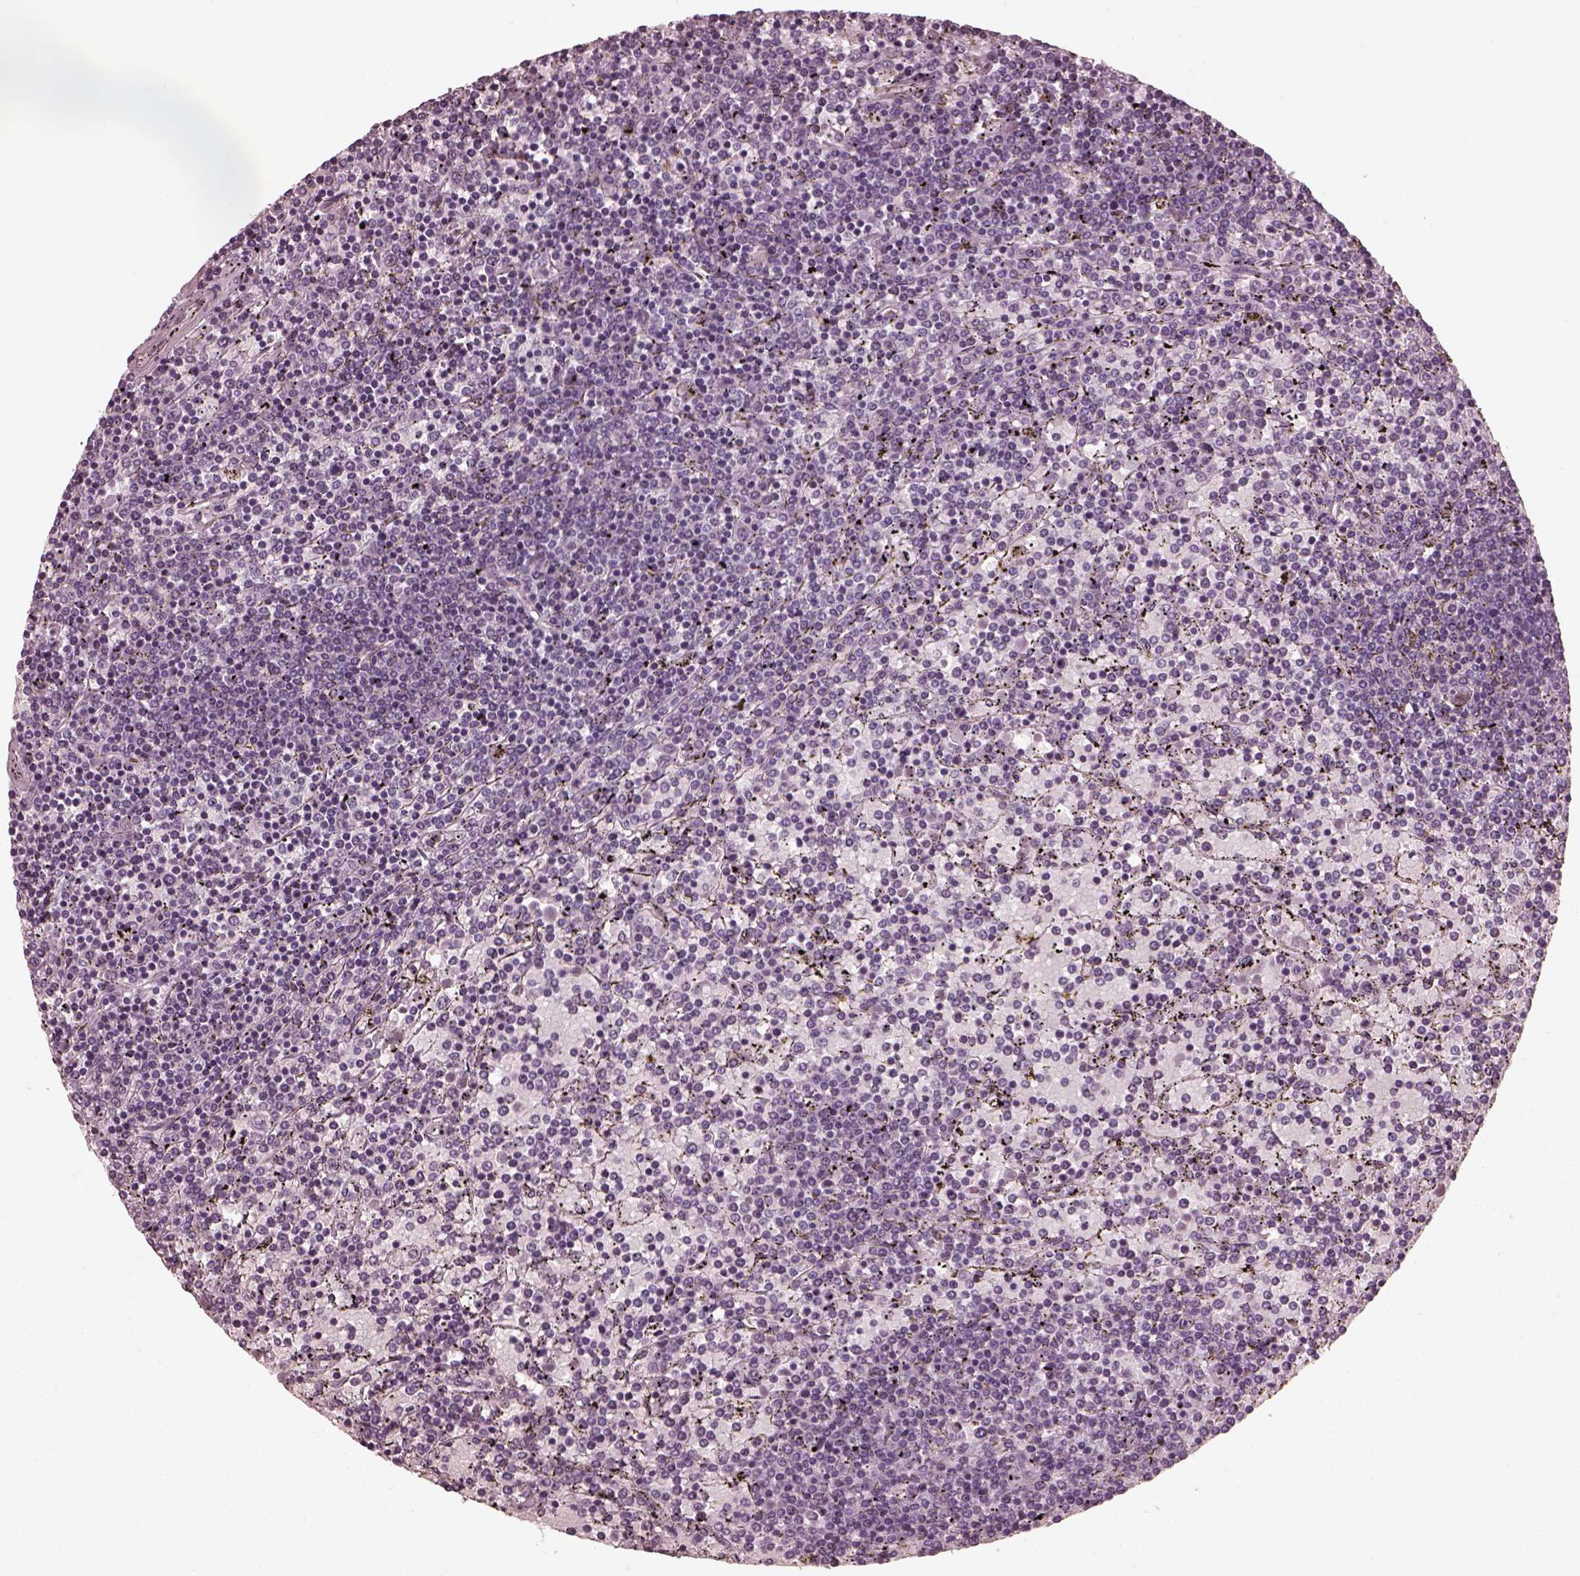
{"staining": {"intensity": "negative", "quantity": "none", "location": "none"}, "tissue": "lymphoma", "cell_type": "Tumor cells", "image_type": "cancer", "snomed": [{"axis": "morphology", "description": "Malignant lymphoma, non-Hodgkin's type, Low grade"}, {"axis": "topography", "description": "Spleen"}], "caption": "This is an immunohistochemistry histopathology image of malignant lymphoma, non-Hodgkin's type (low-grade). There is no staining in tumor cells.", "gene": "CGA", "patient": {"sex": "female", "age": 77}}